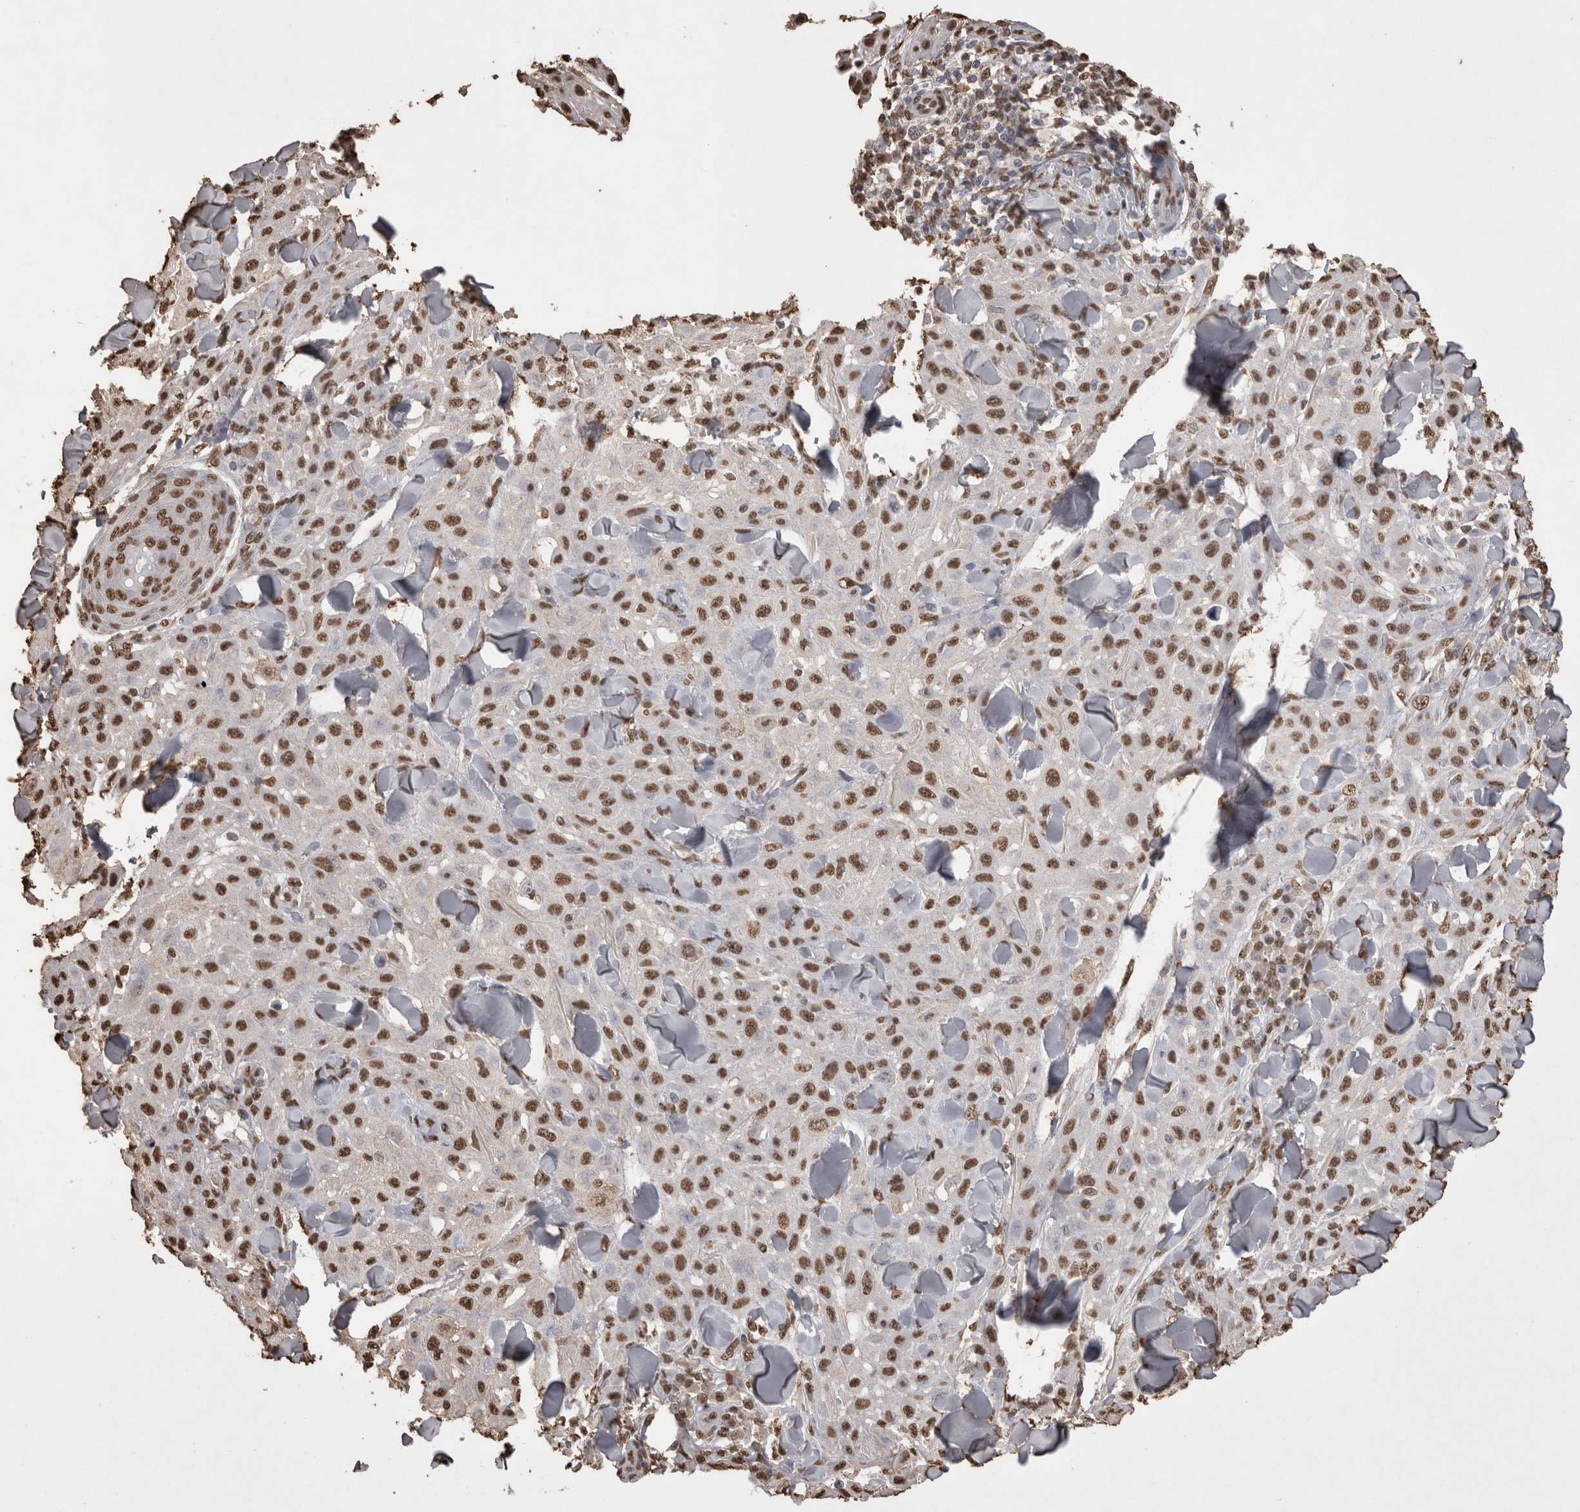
{"staining": {"intensity": "moderate", "quantity": ">75%", "location": "nuclear"}, "tissue": "skin cancer", "cell_type": "Tumor cells", "image_type": "cancer", "snomed": [{"axis": "morphology", "description": "Squamous cell carcinoma, NOS"}, {"axis": "topography", "description": "Skin"}], "caption": "Immunohistochemistry of human skin squamous cell carcinoma displays medium levels of moderate nuclear expression in about >75% of tumor cells.", "gene": "POU5F1", "patient": {"sex": "male", "age": 24}}